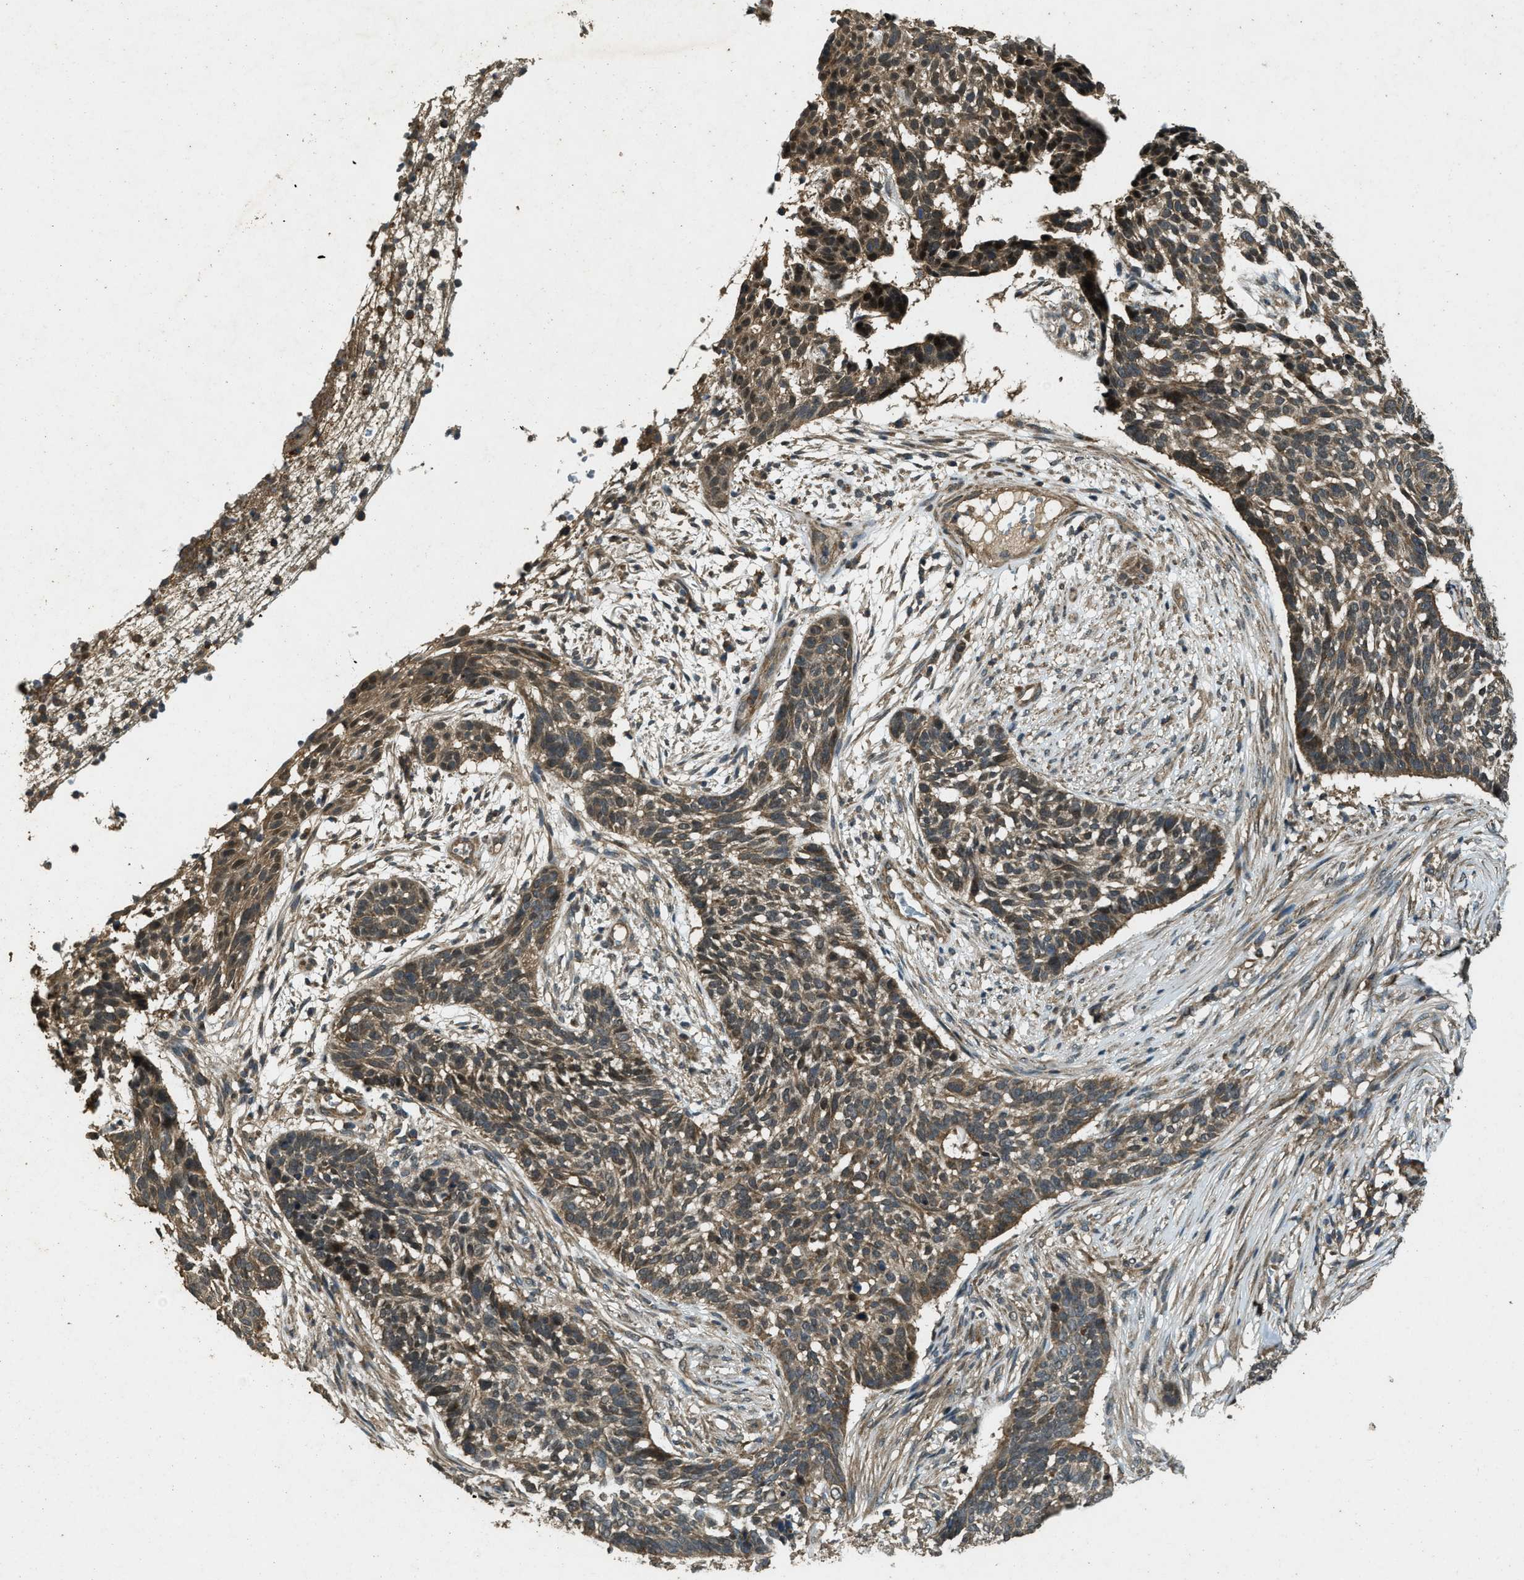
{"staining": {"intensity": "weak", "quantity": ">75%", "location": "cytoplasmic/membranous"}, "tissue": "skin cancer", "cell_type": "Tumor cells", "image_type": "cancer", "snomed": [{"axis": "morphology", "description": "Basal cell carcinoma"}, {"axis": "topography", "description": "Skin"}], "caption": "This photomicrograph reveals immunohistochemistry (IHC) staining of human skin basal cell carcinoma, with low weak cytoplasmic/membranous expression in about >75% of tumor cells.", "gene": "ATP8B1", "patient": {"sex": "male", "age": 85}}